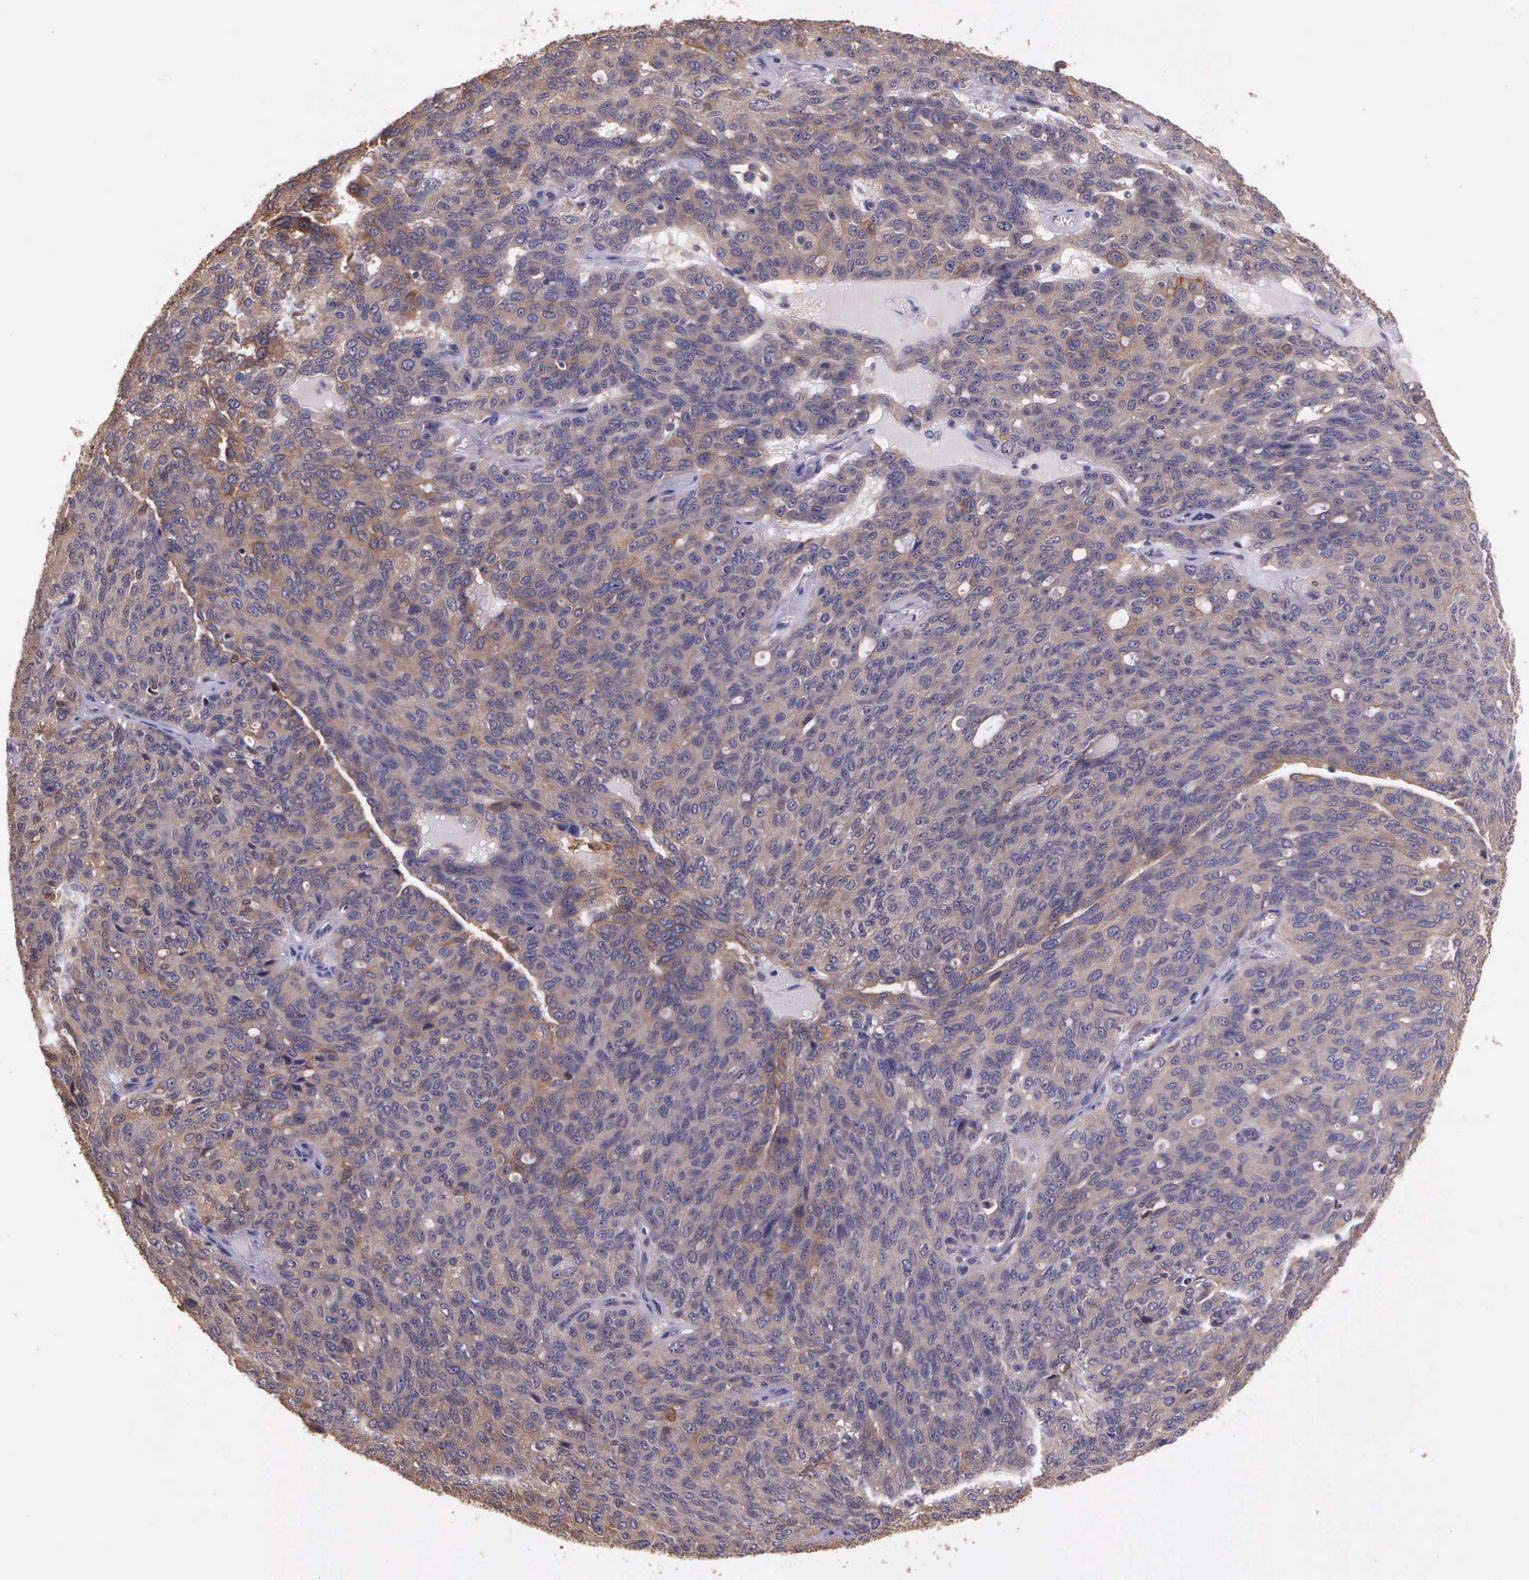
{"staining": {"intensity": "weak", "quantity": ">75%", "location": "cytoplasmic/membranous"}, "tissue": "ovarian cancer", "cell_type": "Tumor cells", "image_type": "cancer", "snomed": [{"axis": "morphology", "description": "Carcinoma, endometroid"}, {"axis": "topography", "description": "Ovary"}], "caption": "A low amount of weak cytoplasmic/membranous expression is seen in approximately >75% of tumor cells in ovarian cancer tissue.", "gene": "IGBP1", "patient": {"sex": "female", "age": 60}}